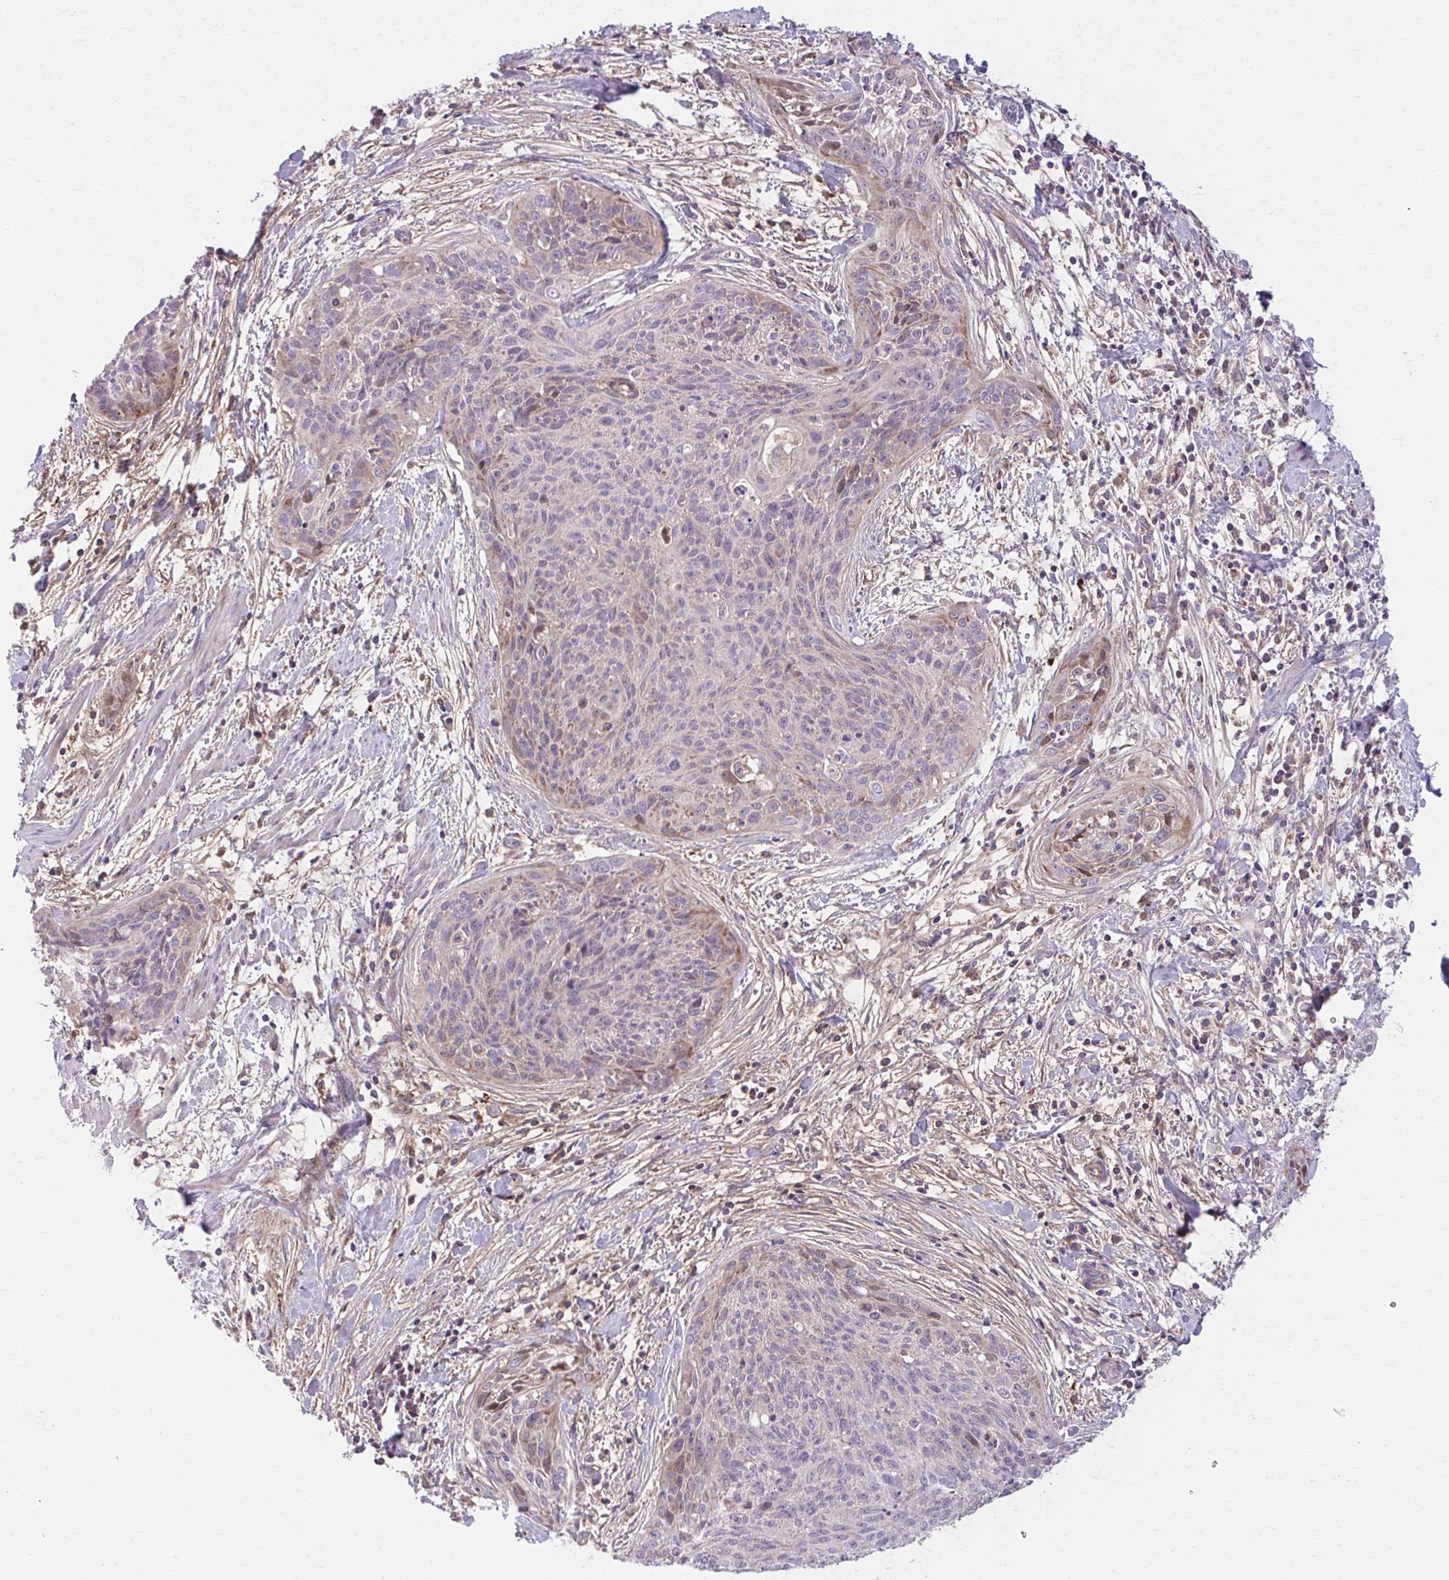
{"staining": {"intensity": "negative", "quantity": "none", "location": "none"}, "tissue": "cervical cancer", "cell_type": "Tumor cells", "image_type": "cancer", "snomed": [{"axis": "morphology", "description": "Squamous cell carcinoma, NOS"}, {"axis": "topography", "description": "Cervix"}], "caption": "High power microscopy image of an immunohistochemistry (IHC) histopathology image of cervical cancer, revealing no significant staining in tumor cells.", "gene": "C16orf54", "patient": {"sex": "female", "age": 55}}